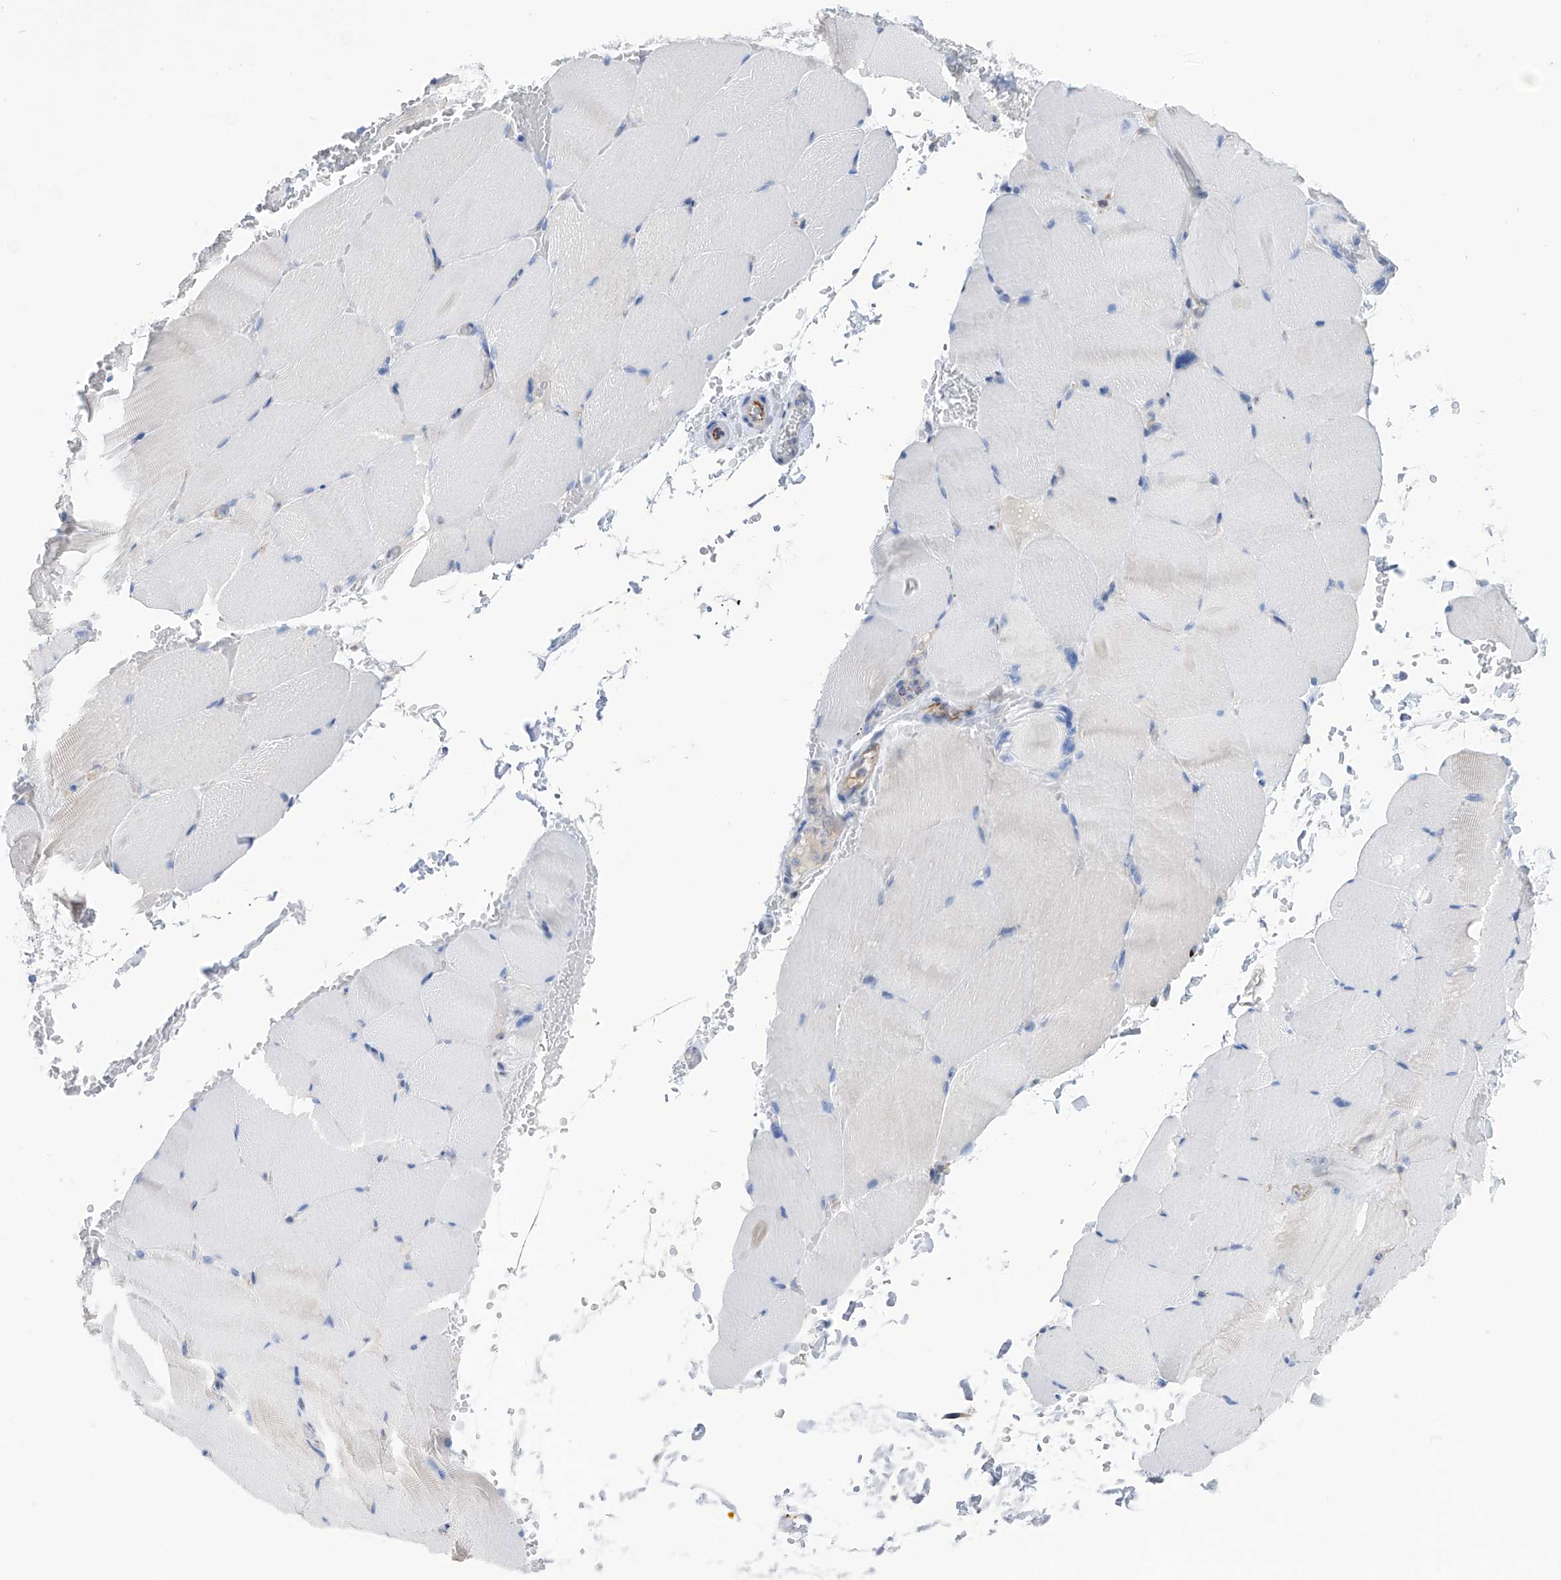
{"staining": {"intensity": "negative", "quantity": "none", "location": "none"}, "tissue": "skeletal muscle", "cell_type": "Myocytes", "image_type": "normal", "snomed": [{"axis": "morphology", "description": "Normal tissue, NOS"}, {"axis": "topography", "description": "Skeletal muscle"}, {"axis": "topography", "description": "Parathyroid gland"}], "caption": "This is an IHC micrograph of normal human skeletal muscle. There is no staining in myocytes.", "gene": "PGM3", "patient": {"sex": "female", "age": 37}}